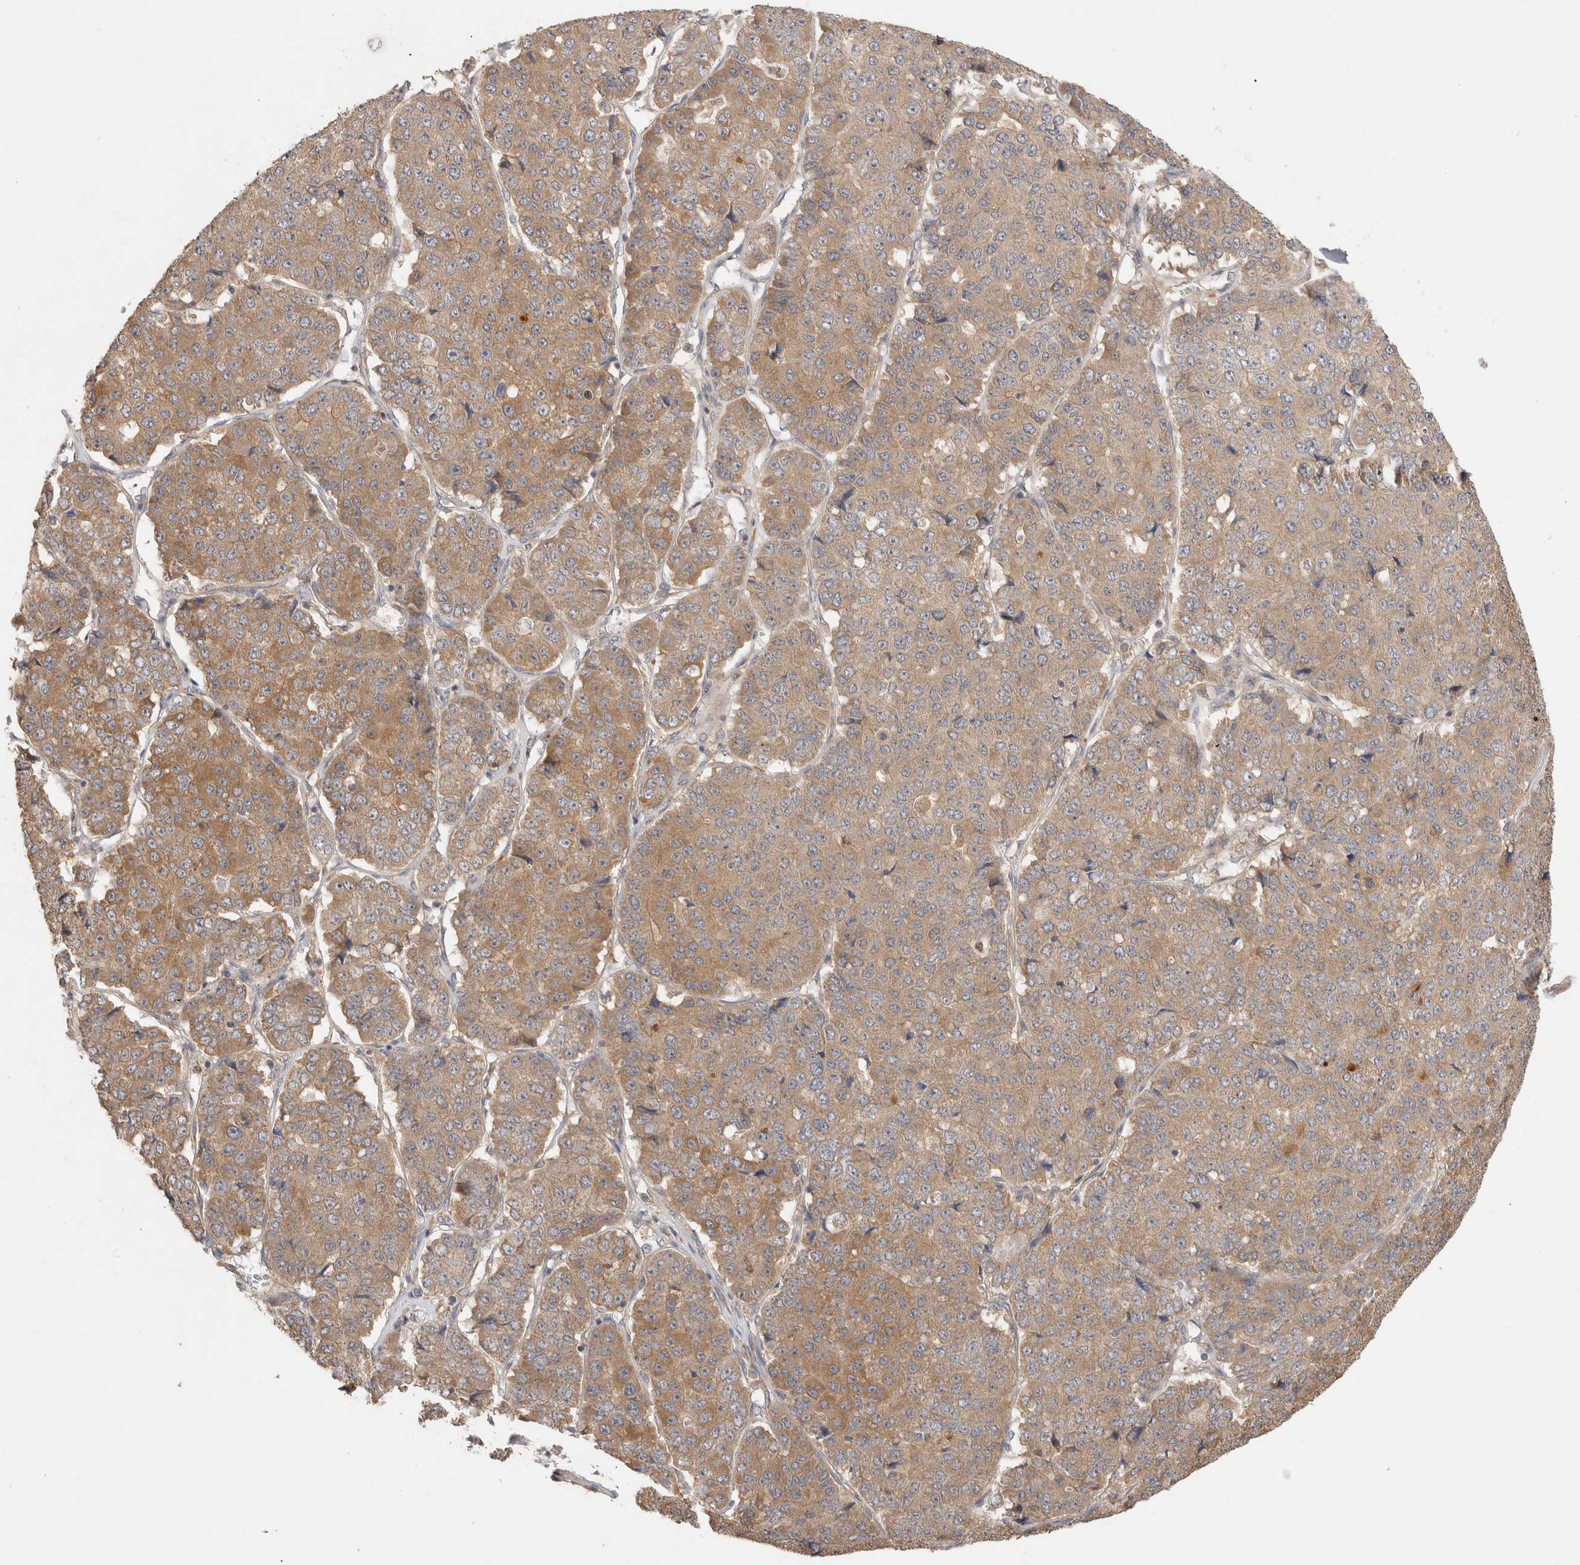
{"staining": {"intensity": "moderate", "quantity": ">75%", "location": "cytoplasmic/membranous"}, "tissue": "pancreatic cancer", "cell_type": "Tumor cells", "image_type": "cancer", "snomed": [{"axis": "morphology", "description": "Adenocarcinoma, NOS"}, {"axis": "topography", "description": "Pancreas"}], "caption": "Tumor cells display medium levels of moderate cytoplasmic/membranous staining in about >75% of cells in human pancreatic cancer. The protein is stained brown, and the nuclei are stained in blue (DAB IHC with brightfield microscopy, high magnification).", "gene": "SGK3", "patient": {"sex": "male", "age": 50}}